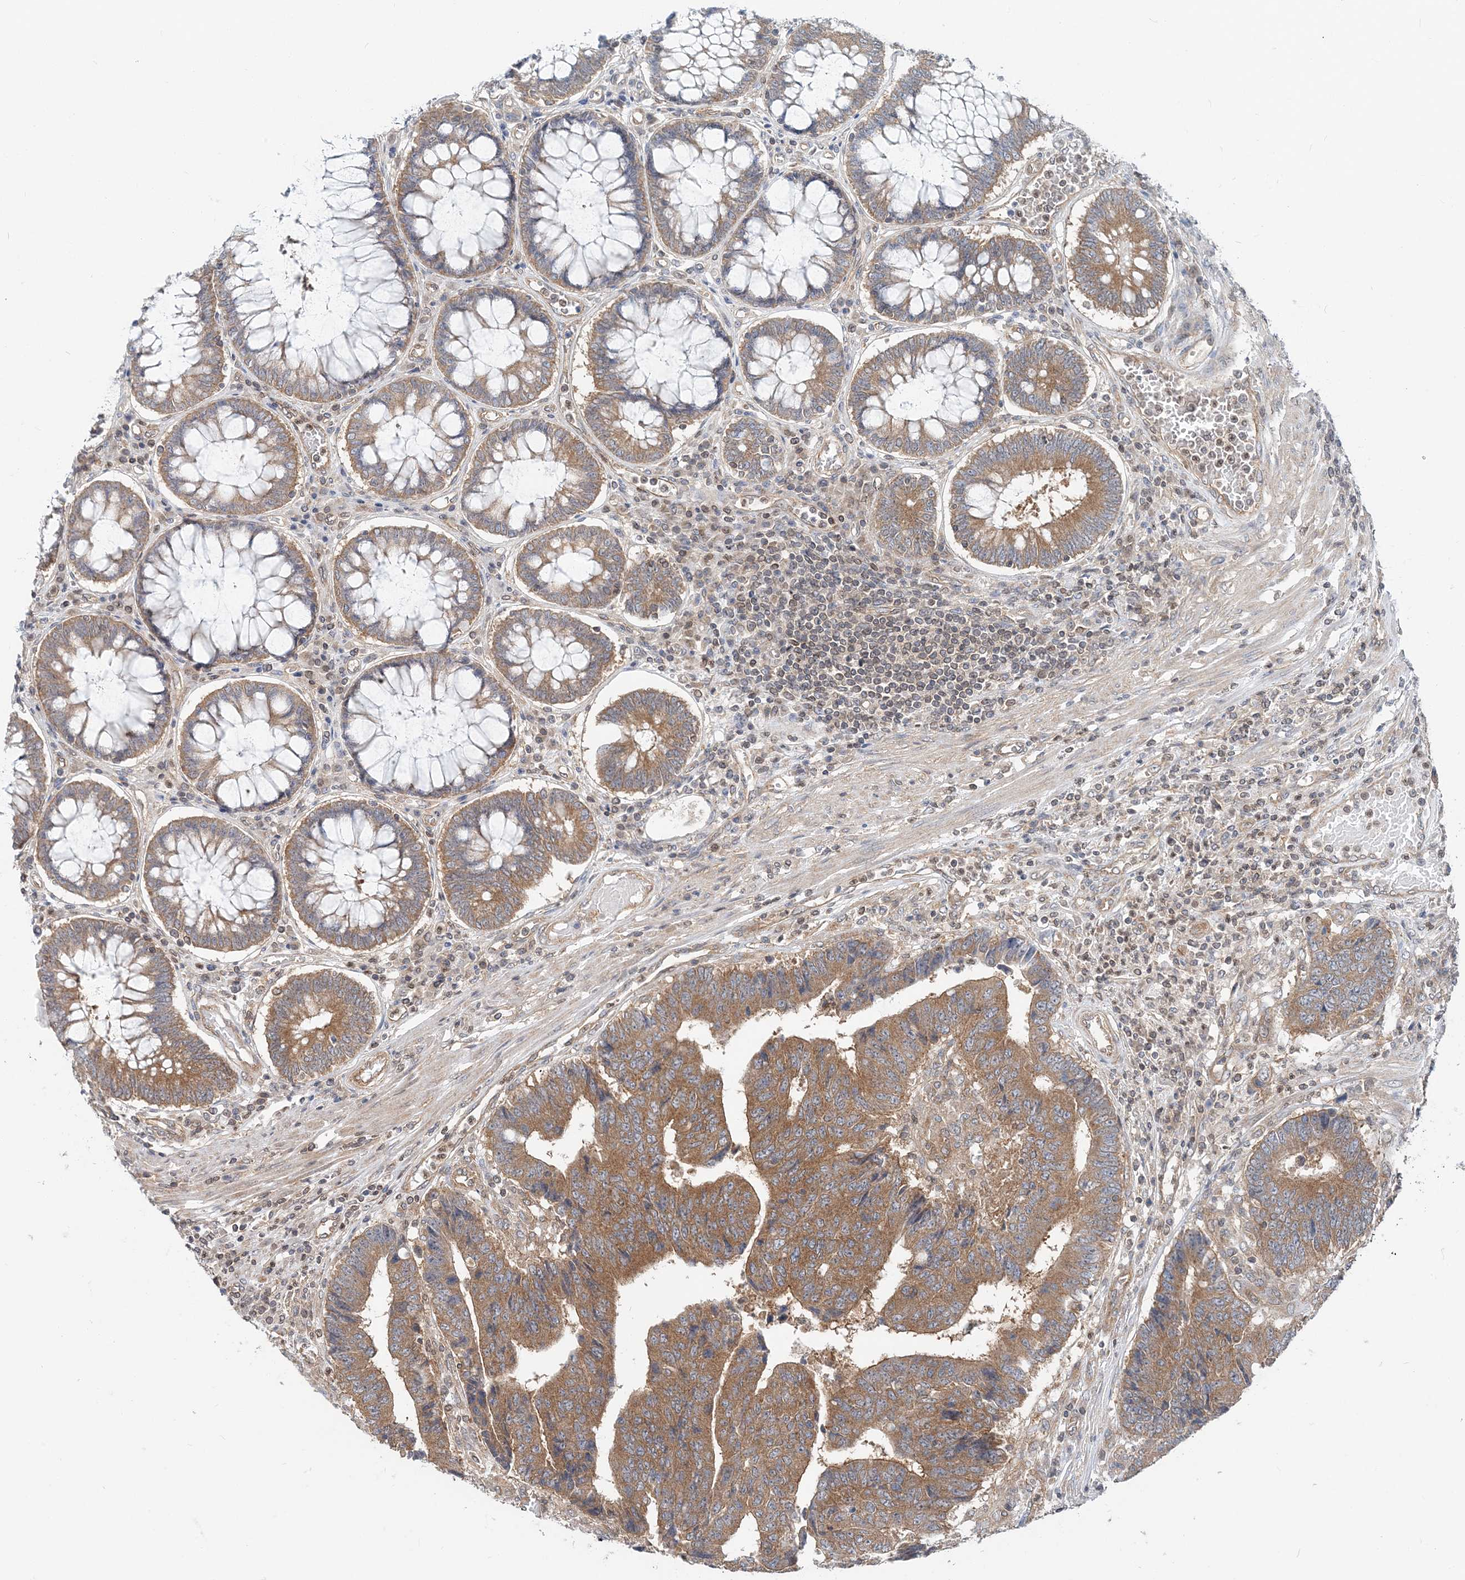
{"staining": {"intensity": "moderate", "quantity": ">75%", "location": "cytoplasmic/membranous"}, "tissue": "colorectal cancer", "cell_type": "Tumor cells", "image_type": "cancer", "snomed": [{"axis": "morphology", "description": "Adenocarcinoma, NOS"}, {"axis": "topography", "description": "Rectum"}], "caption": "Colorectal cancer tissue exhibits moderate cytoplasmic/membranous expression in about >75% of tumor cells, visualized by immunohistochemistry. The staining is performed using DAB brown chromogen to label protein expression. The nuclei are counter-stained blue using hematoxylin.", "gene": "MOB4", "patient": {"sex": "male", "age": 84}}